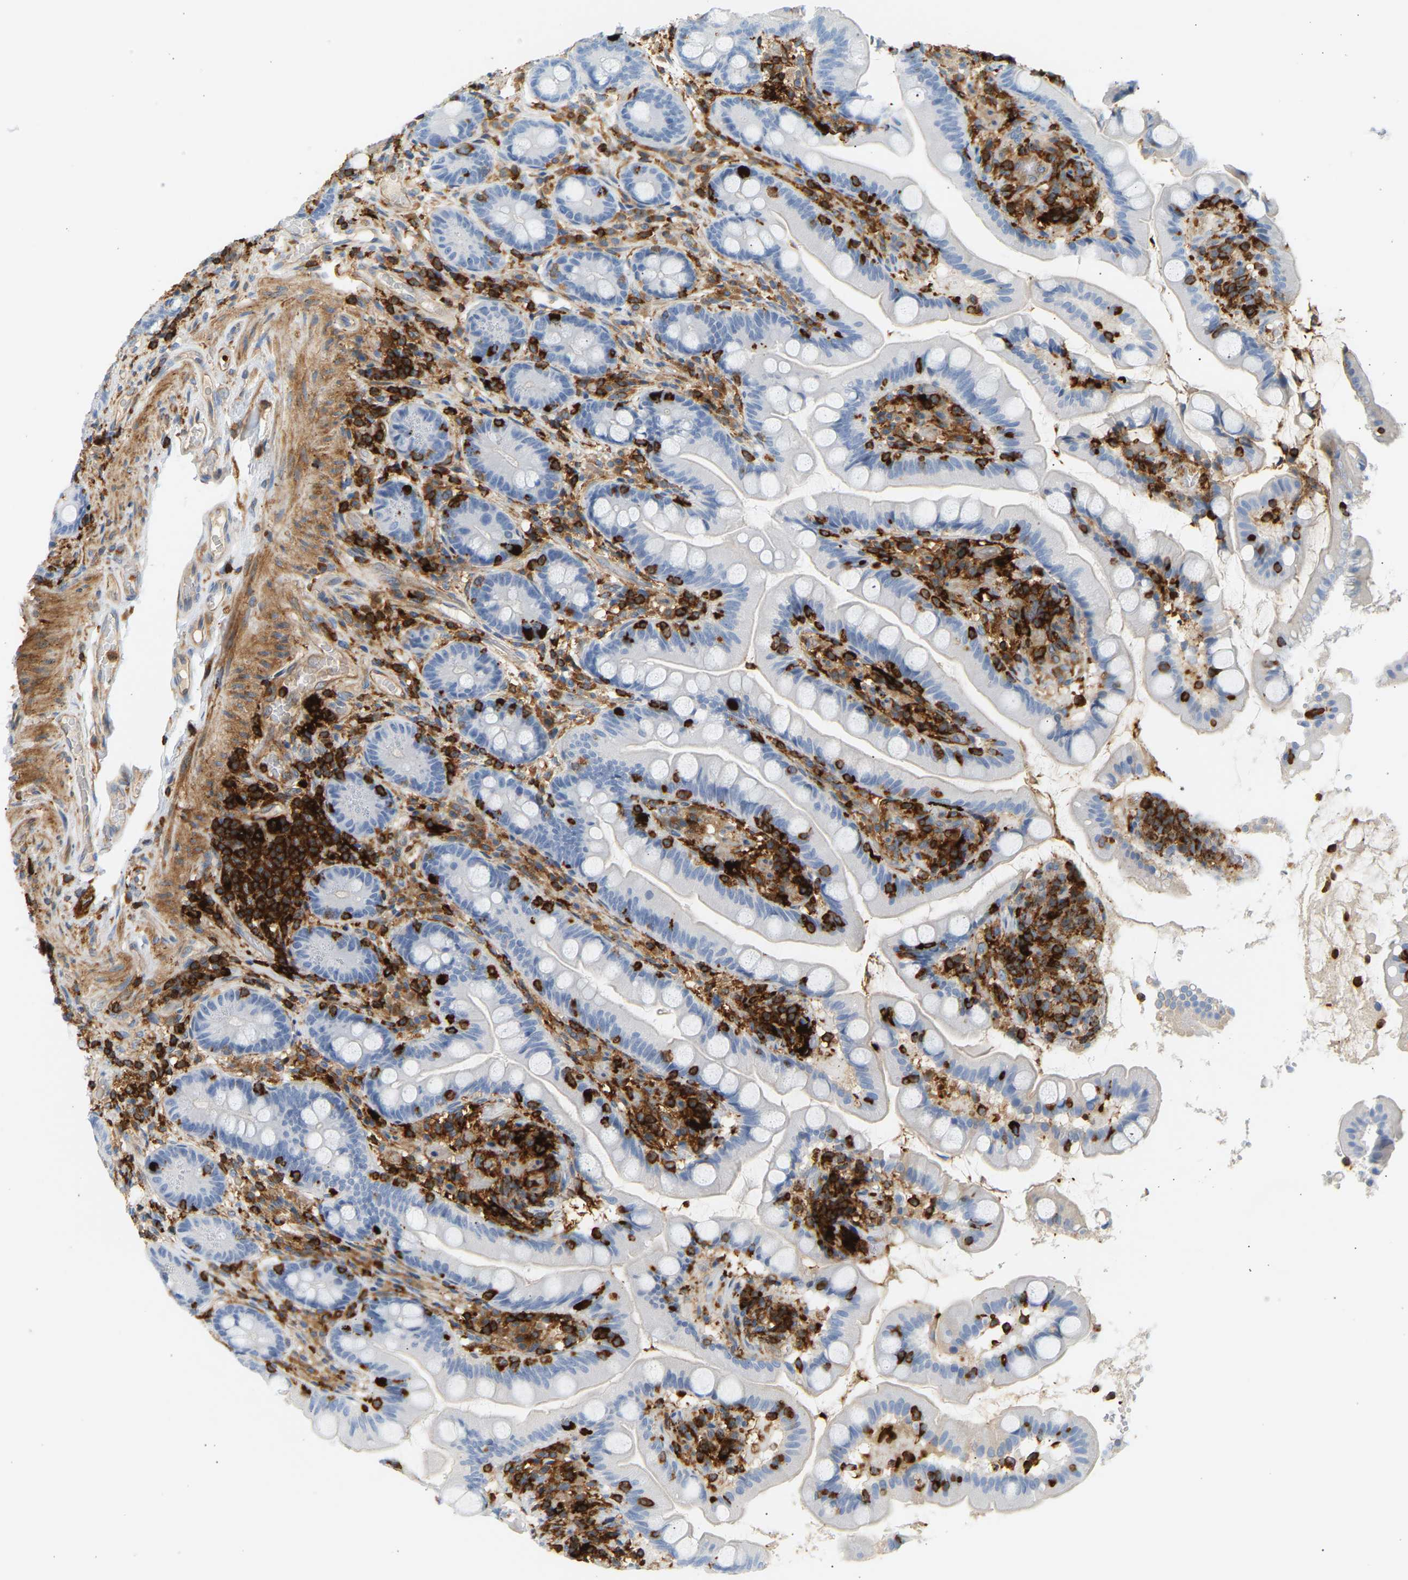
{"staining": {"intensity": "negative", "quantity": "none", "location": "none"}, "tissue": "small intestine", "cell_type": "Glandular cells", "image_type": "normal", "snomed": [{"axis": "morphology", "description": "Normal tissue, NOS"}, {"axis": "topography", "description": "Small intestine"}], "caption": "Histopathology image shows no protein expression in glandular cells of benign small intestine.", "gene": "FNBP1", "patient": {"sex": "female", "age": 56}}